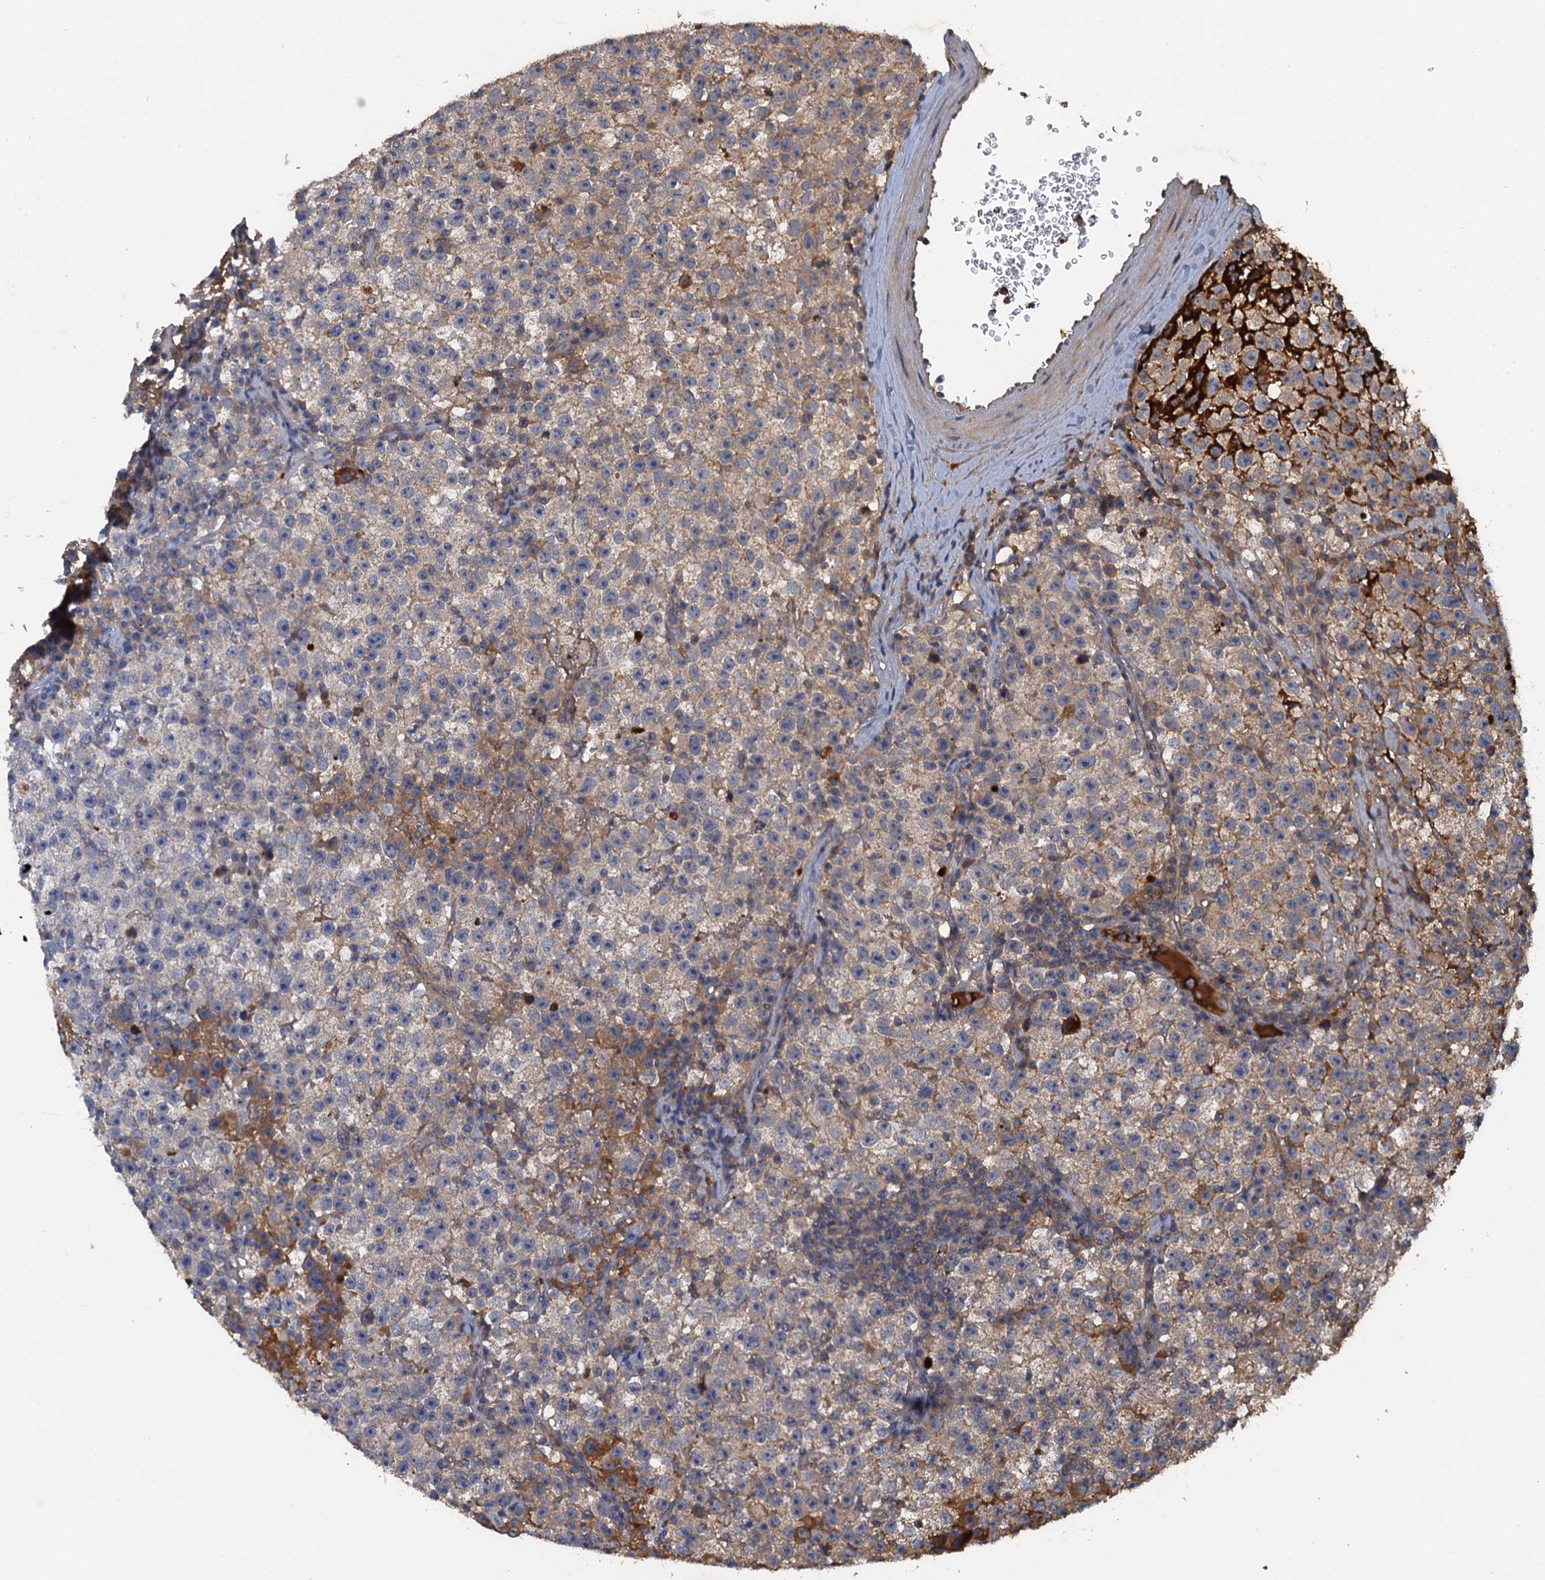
{"staining": {"intensity": "weak", "quantity": "<25%", "location": "cytoplasmic/membranous"}, "tissue": "testis cancer", "cell_type": "Tumor cells", "image_type": "cancer", "snomed": [{"axis": "morphology", "description": "Seminoma, NOS"}, {"axis": "topography", "description": "Testis"}], "caption": "This is an IHC micrograph of human testis cancer (seminoma). There is no staining in tumor cells.", "gene": "HAPLN3", "patient": {"sex": "male", "age": 22}}